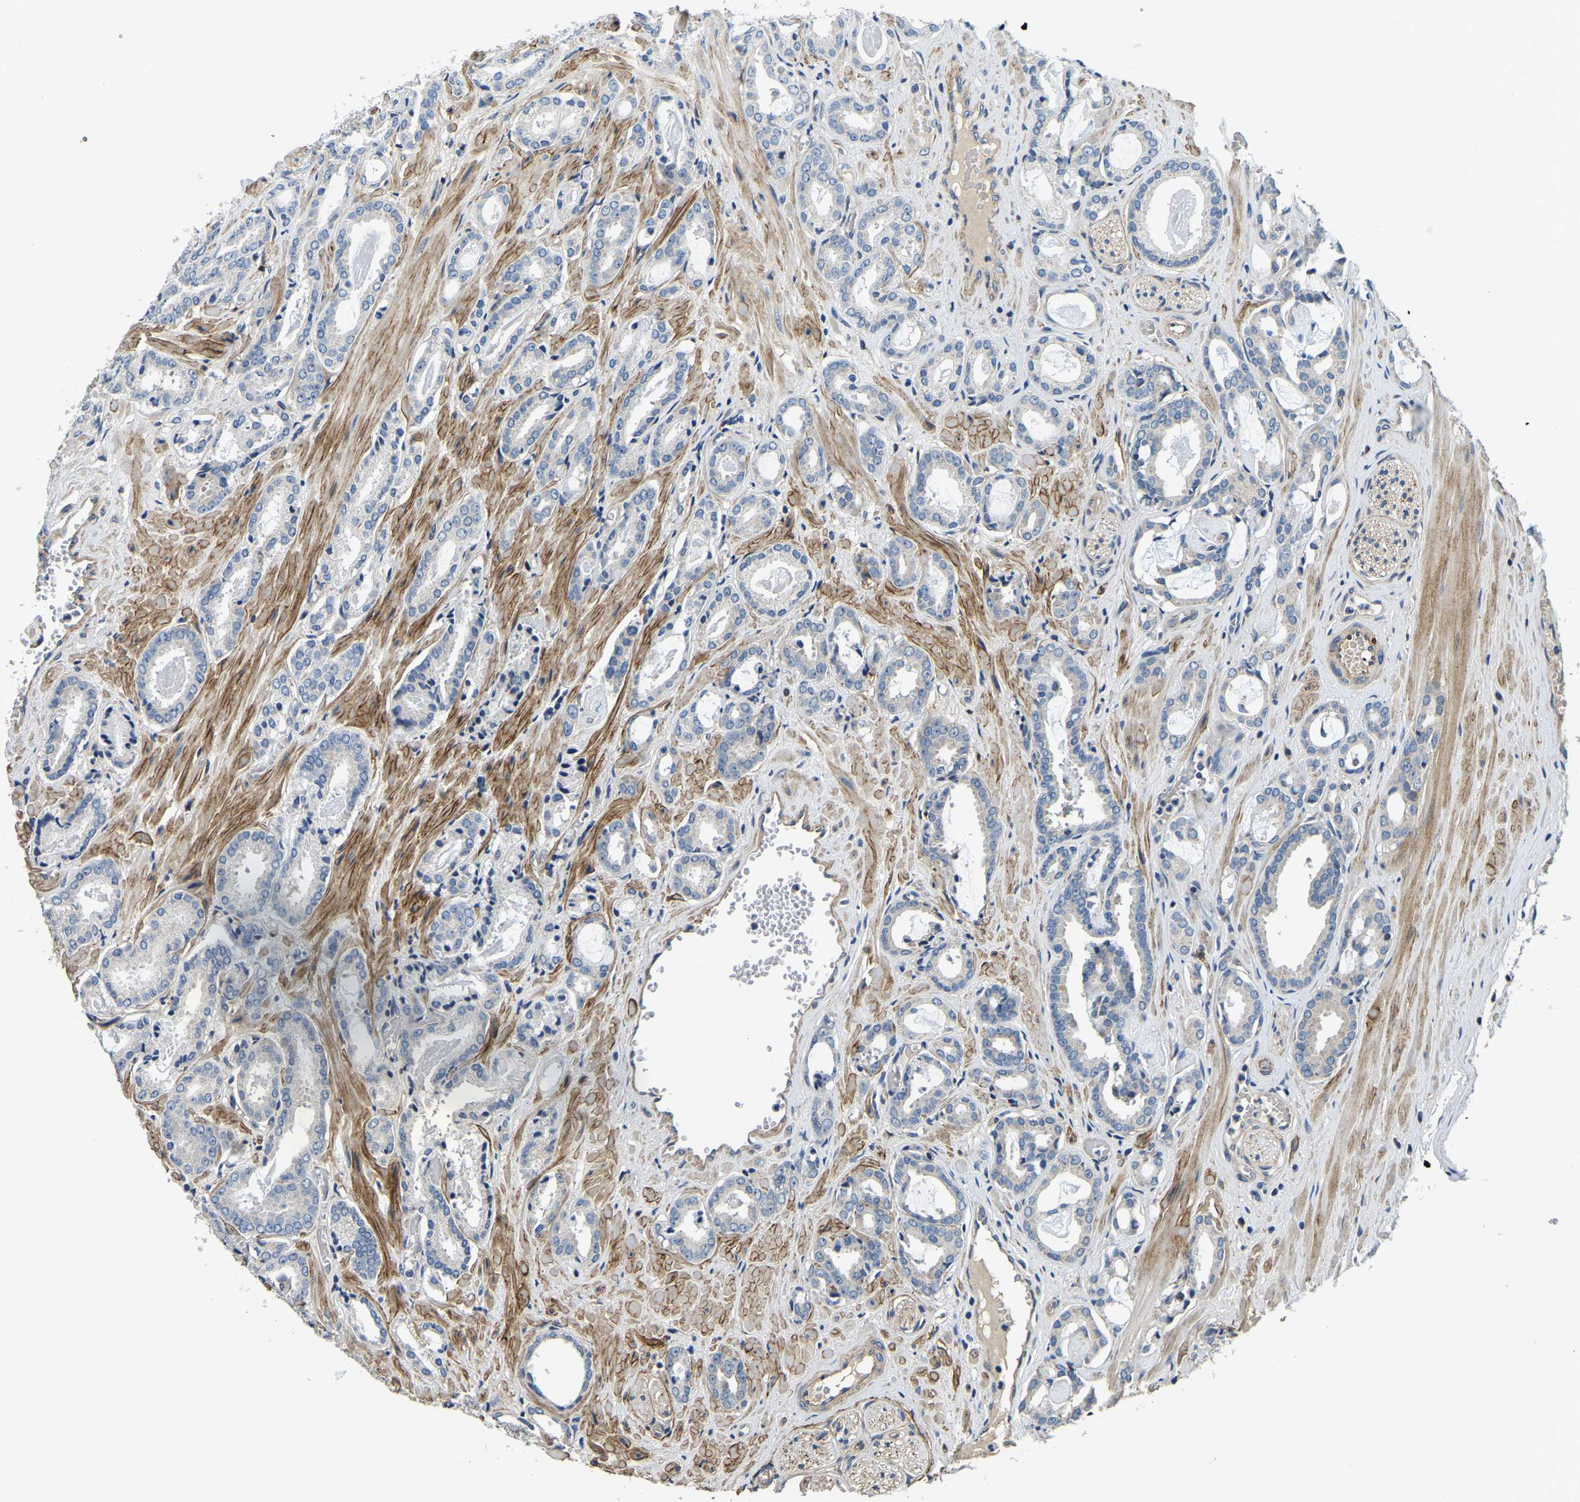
{"staining": {"intensity": "negative", "quantity": "none", "location": "none"}, "tissue": "prostate cancer", "cell_type": "Tumor cells", "image_type": "cancer", "snomed": [{"axis": "morphology", "description": "Adenocarcinoma, Low grade"}, {"axis": "topography", "description": "Prostate"}], "caption": "Human adenocarcinoma (low-grade) (prostate) stained for a protein using IHC reveals no staining in tumor cells.", "gene": "RNF39", "patient": {"sex": "male", "age": 53}}